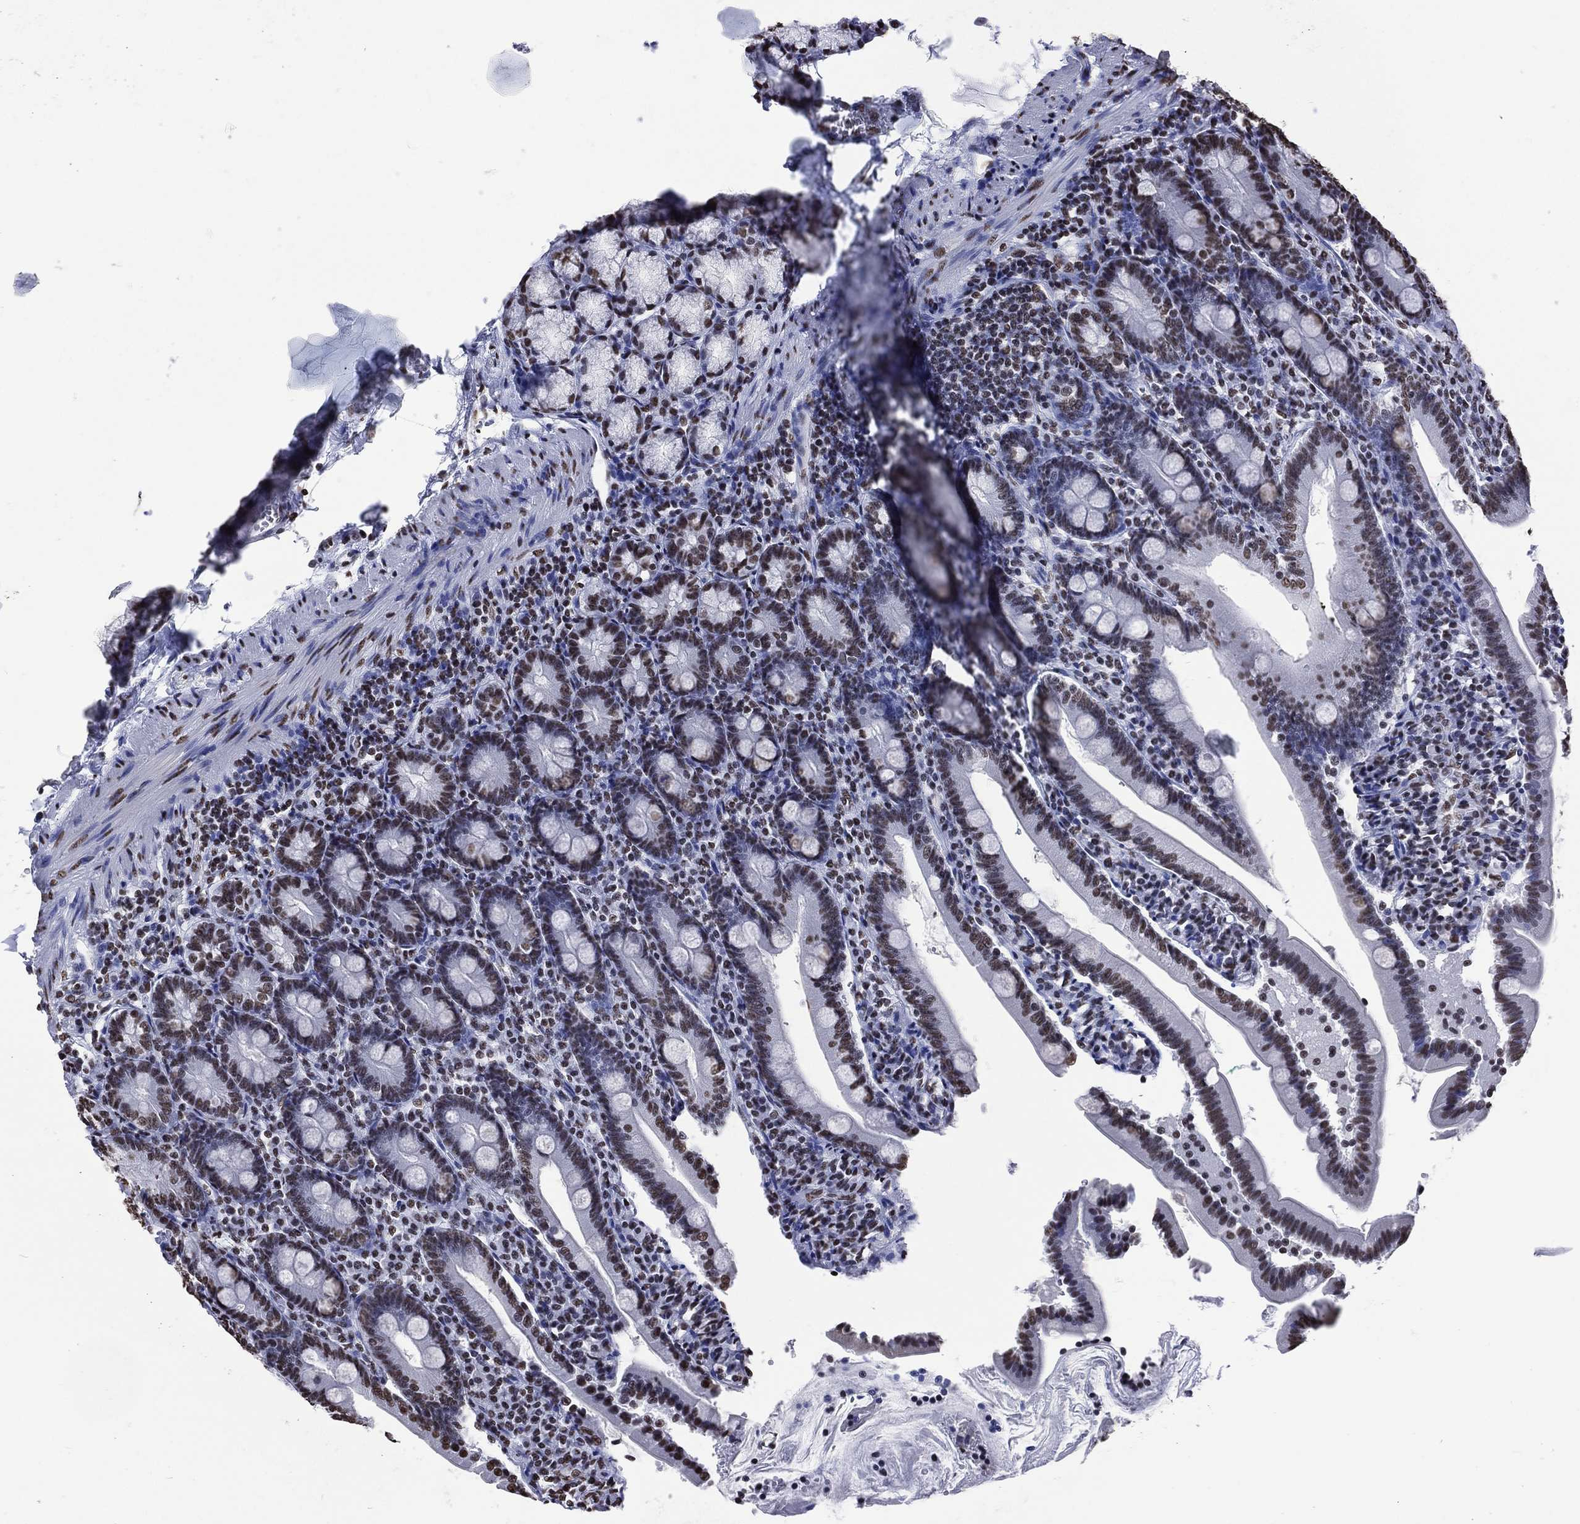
{"staining": {"intensity": "moderate", "quantity": "<25%", "location": "nuclear"}, "tissue": "duodenum", "cell_type": "Glandular cells", "image_type": "normal", "snomed": [{"axis": "morphology", "description": "Normal tissue, NOS"}, {"axis": "topography", "description": "Duodenum"}], "caption": "IHC of benign human duodenum displays low levels of moderate nuclear expression in about <25% of glandular cells.", "gene": "RETREG2", "patient": {"sex": "female", "age": 67}}